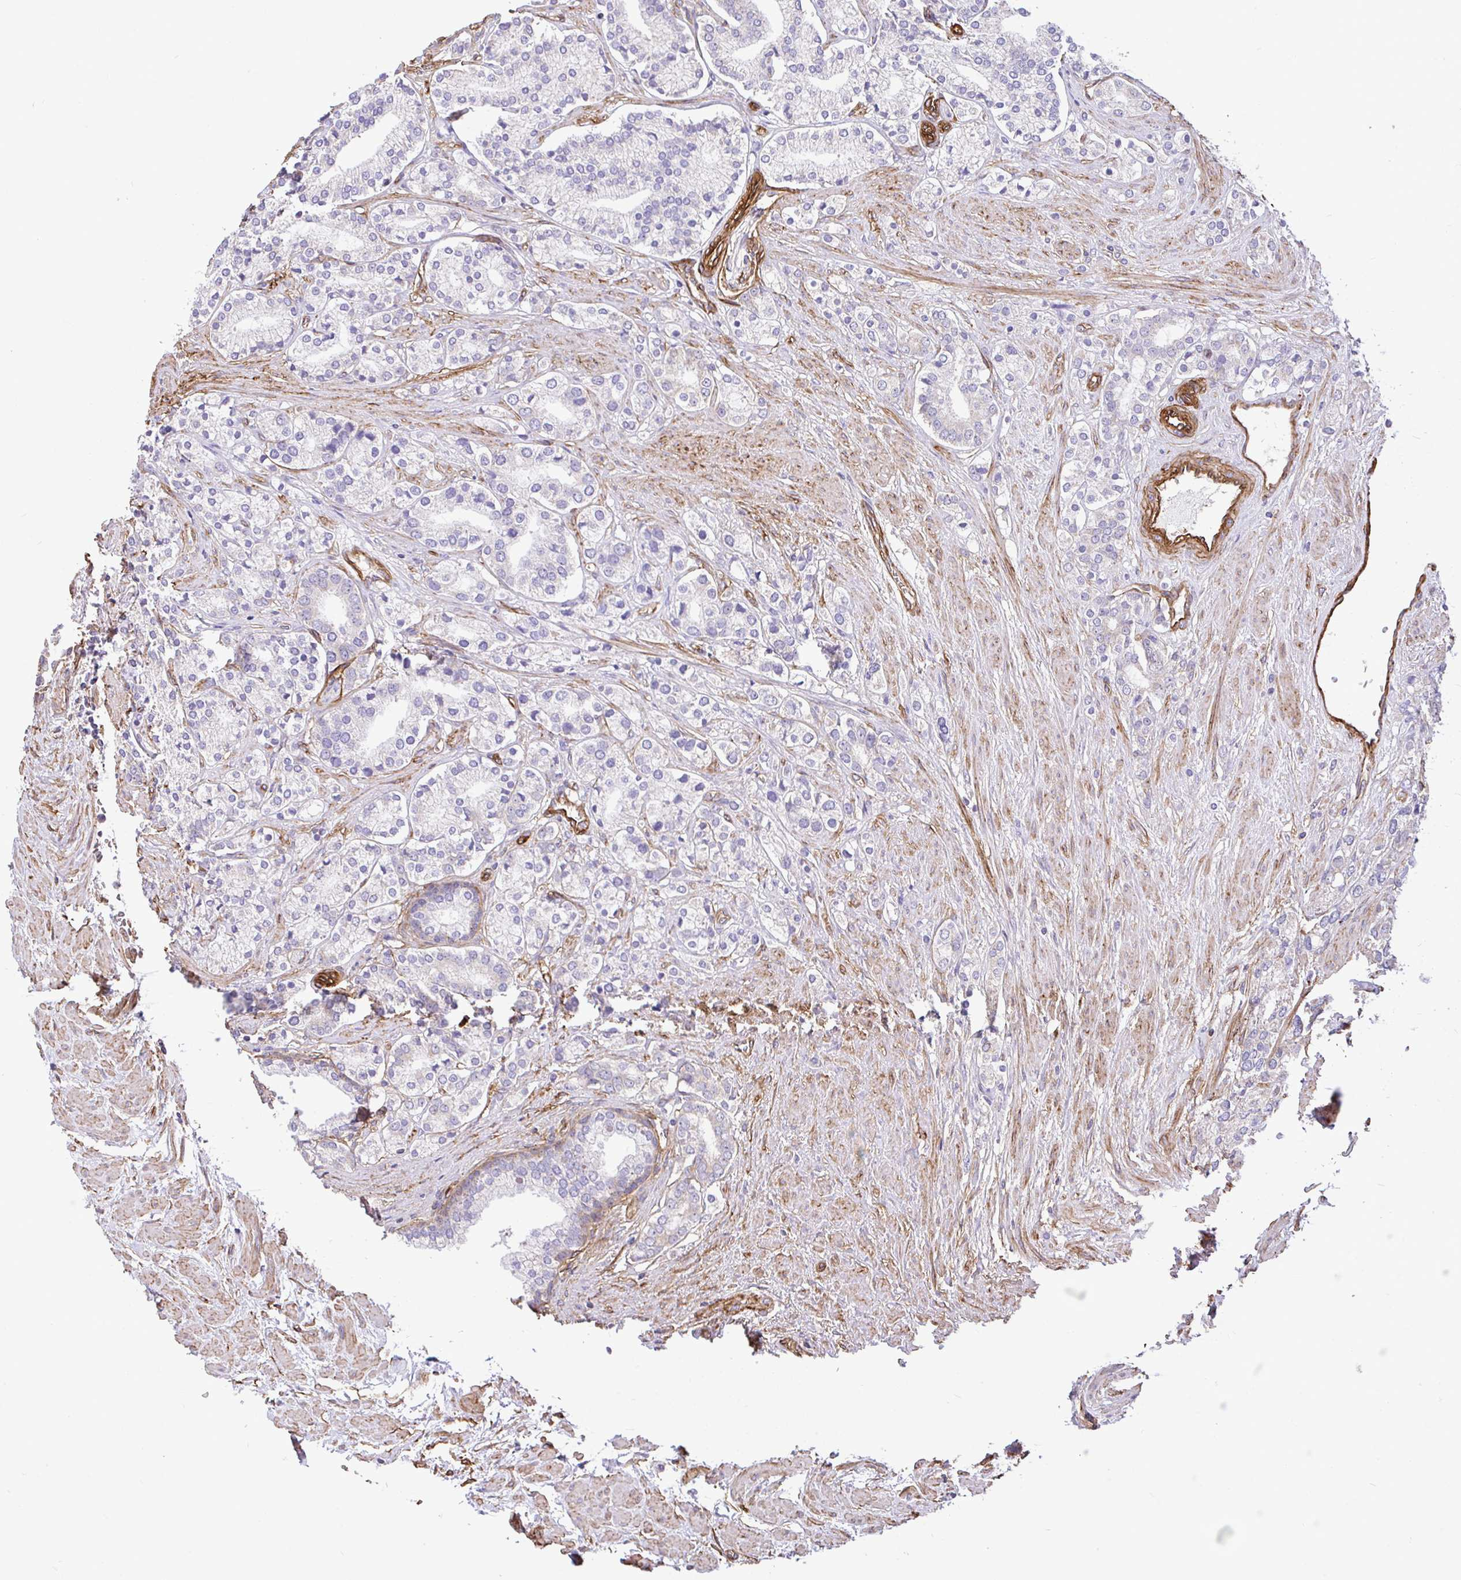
{"staining": {"intensity": "negative", "quantity": "none", "location": "none"}, "tissue": "prostate cancer", "cell_type": "Tumor cells", "image_type": "cancer", "snomed": [{"axis": "morphology", "description": "Adenocarcinoma, High grade"}, {"axis": "topography", "description": "Prostate"}], "caption": "Immunohistochemistry image of high-grade adenocarcinoma (prostate) stained for a protein (brown), which displays no positivity in tumor cells.", "gene": "PTPRK", "patient": {"sex": "male", "age": 58}}